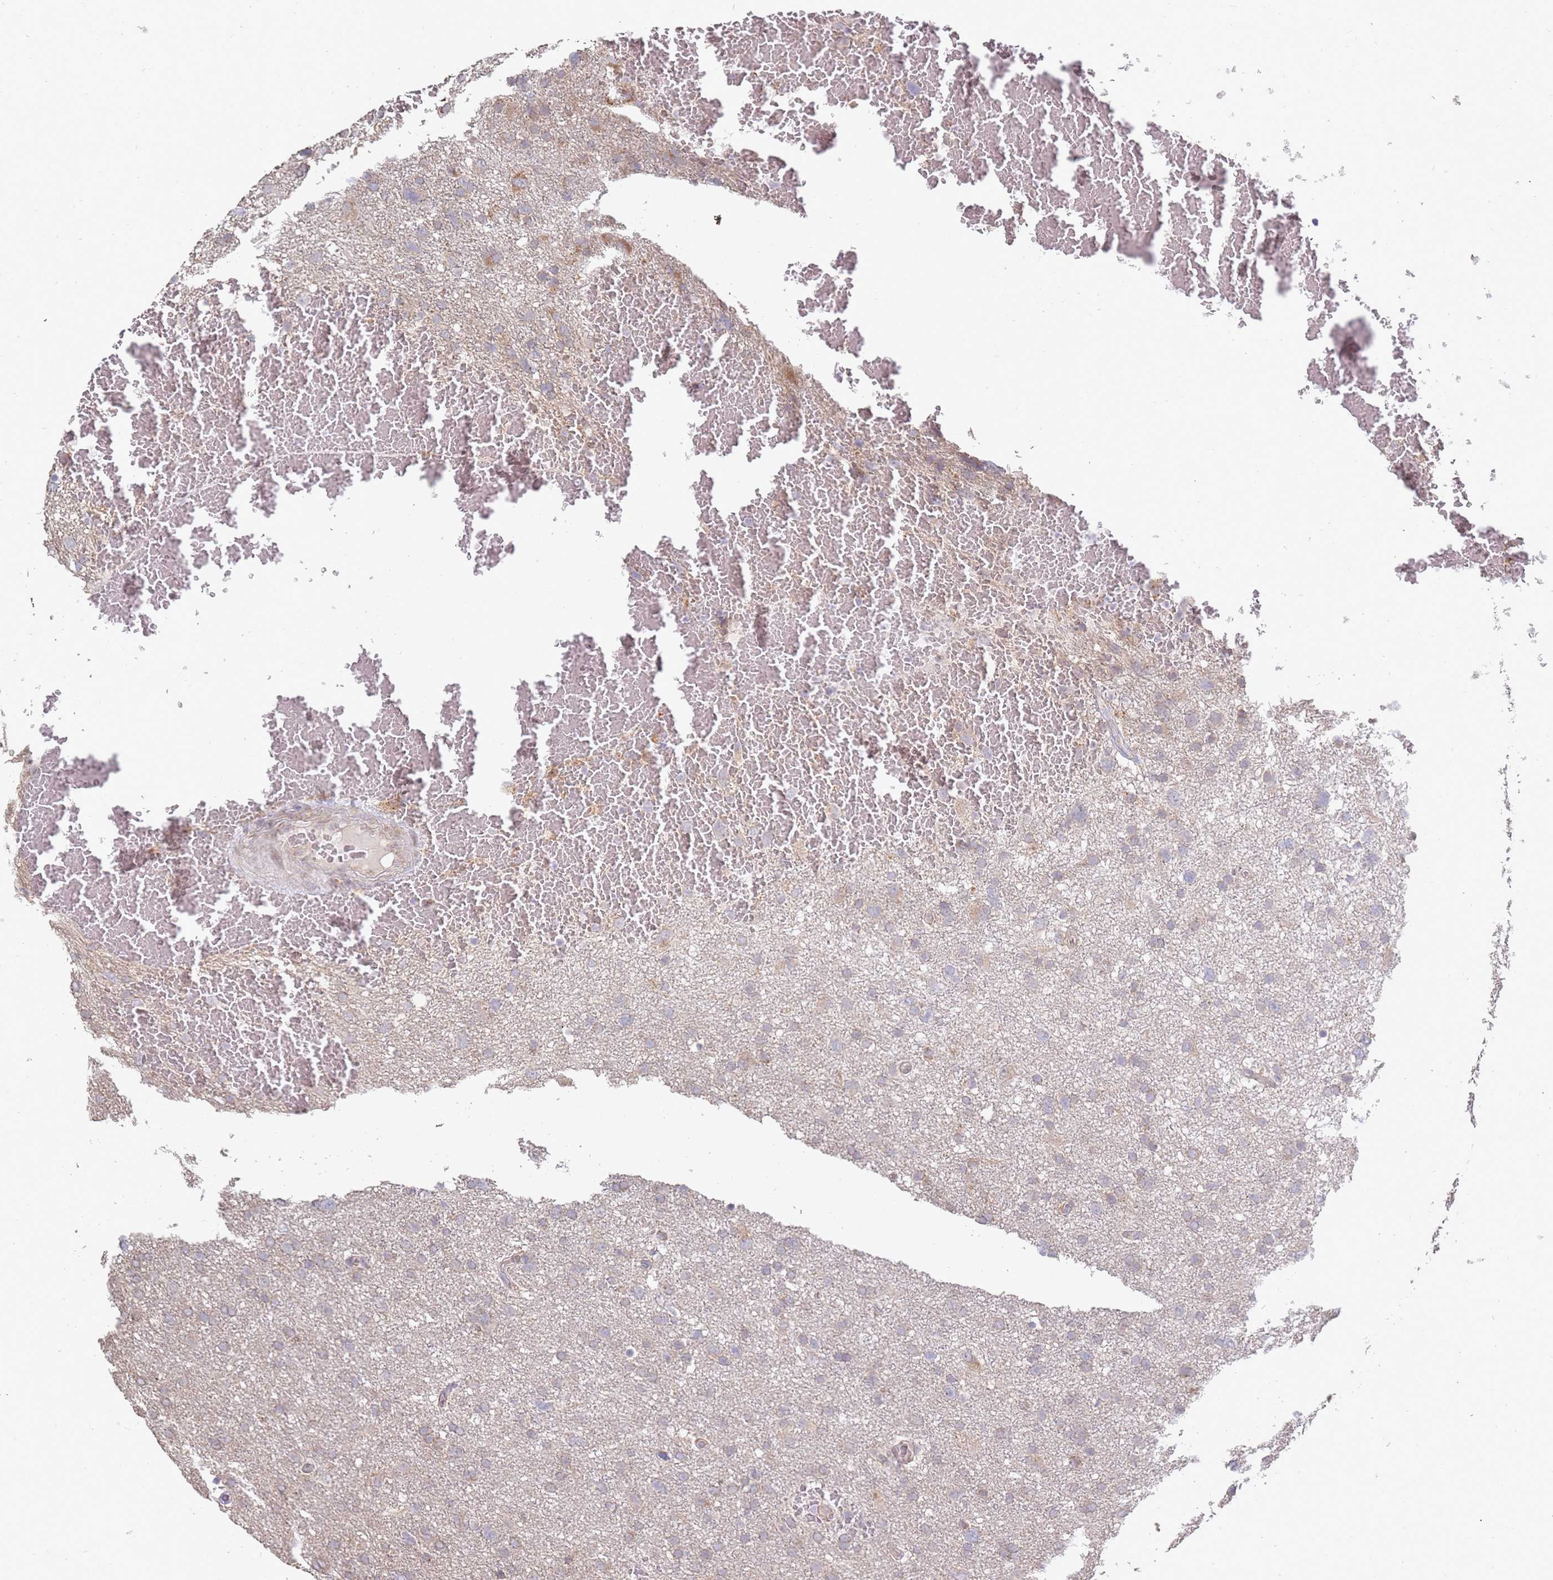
{"staining": {"intensity": "negative", "quantity": "none", "location": "none"}, "tissue": "glioma", "cell_type": "Tumor cells", "image_type": "cancer", "snomed": [{"axis": "morphology", "description": "Glioma, malignant, High grade"}, {"axis": "topography", "description": "Brain"}], "caption": "High-grade glioma (malignant) stained for a protein using immunohistochemistry (IHC) reveals no staining tumor cells.", "gene": "VRK2", "patient": {"sex": "male", "age": 61}}